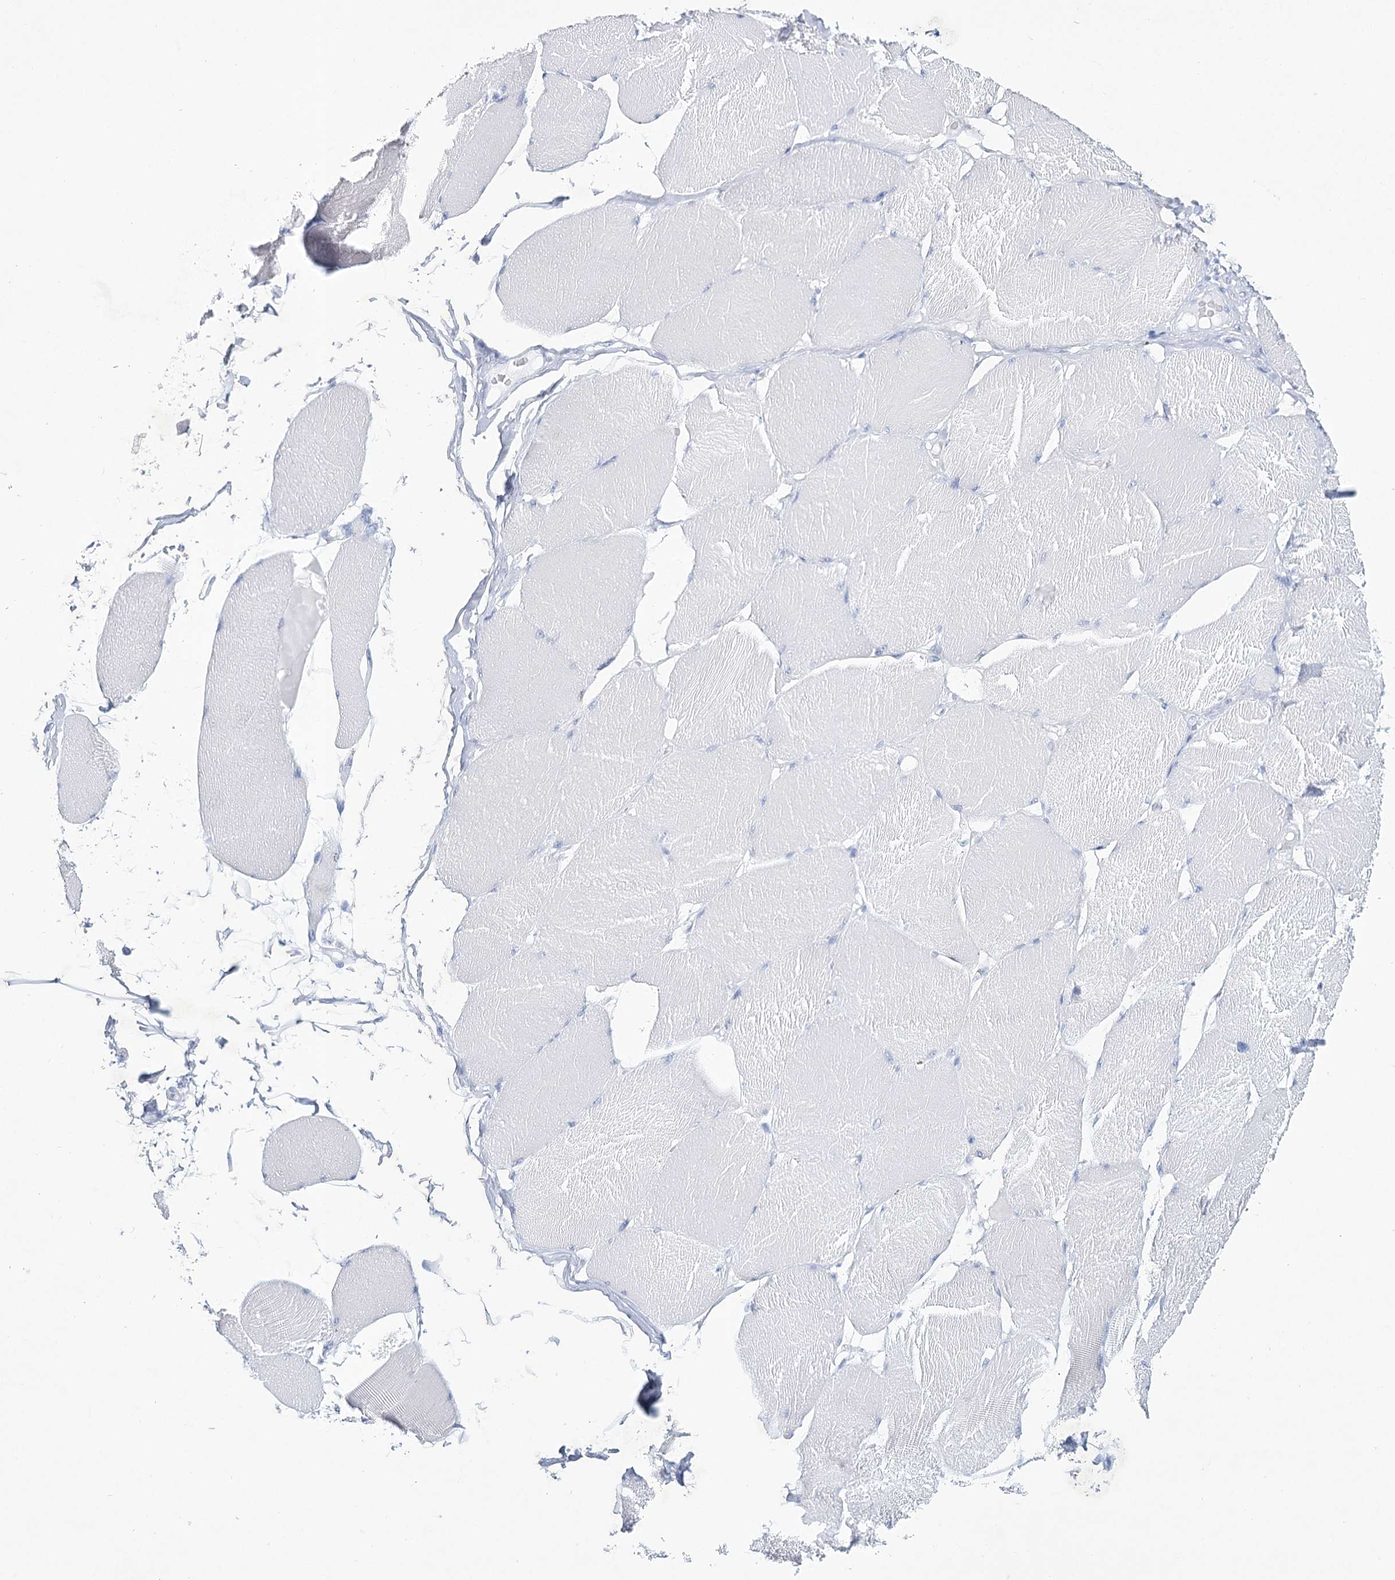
{"staining": {"intensity": "negative", "quantity": "none", "location": "none"}, "tissue": "skeletal muscle", "cell_type": "Myocytes", "image_type": "normal", "snomed": [{"axis": "morphology", "description": "Normal tissue, NOS"}, {"axis": "topography", "description": "Skin"}, {"axis": "topography", "description": "Skeletal muscle"}], "caption": "The IHC image has no significant expression in myocytes of skeletal muscle. Nuclei are stained in blue.", "gene": "RNF186", "patient": {"sex": "male", "age": 83}}